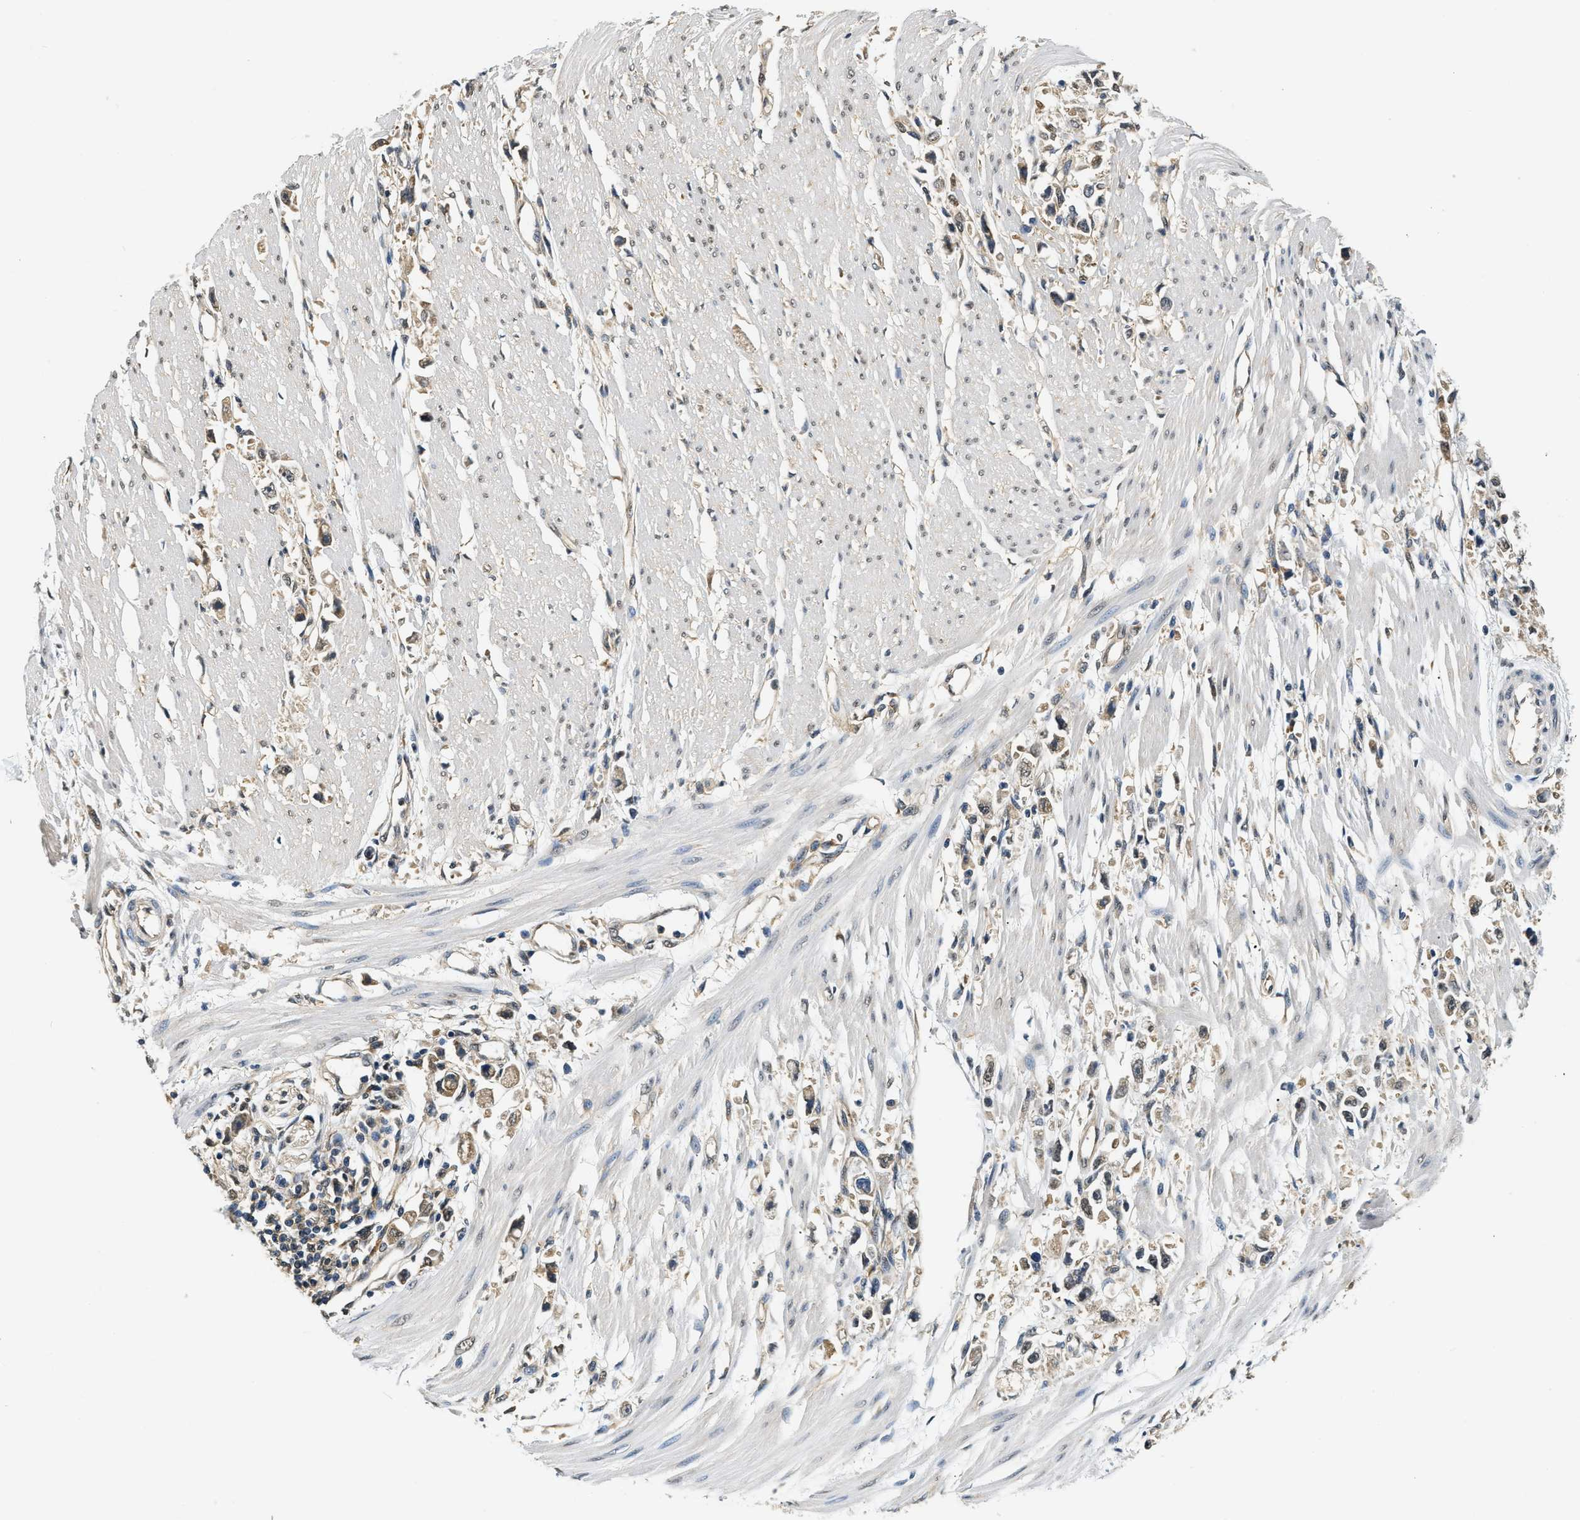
{"staining": {"intensity": "moderate", "quantity": "<25%", "location": "cytoplasmic/membranous"}, "tissue": "stomach cancer", "cell_type": "Tumor cells", "image_type": "cancer", "snomed": [{"axis": "morphology", "description": "Adenocarcinoma, NOS"}, {"axis": "topography", "description": "Stomach"}], "caption": "A photomicrograph of adenocarcinoma (stomach) stained for a protein displays moderate cytoplasmic/membranous brown staining in tumor cells. Ihc stains the protein of interest in brown and the nuclei are stained blue.", "gene": "BCL7C", "patient": {"sex": "female", "age": 59}}